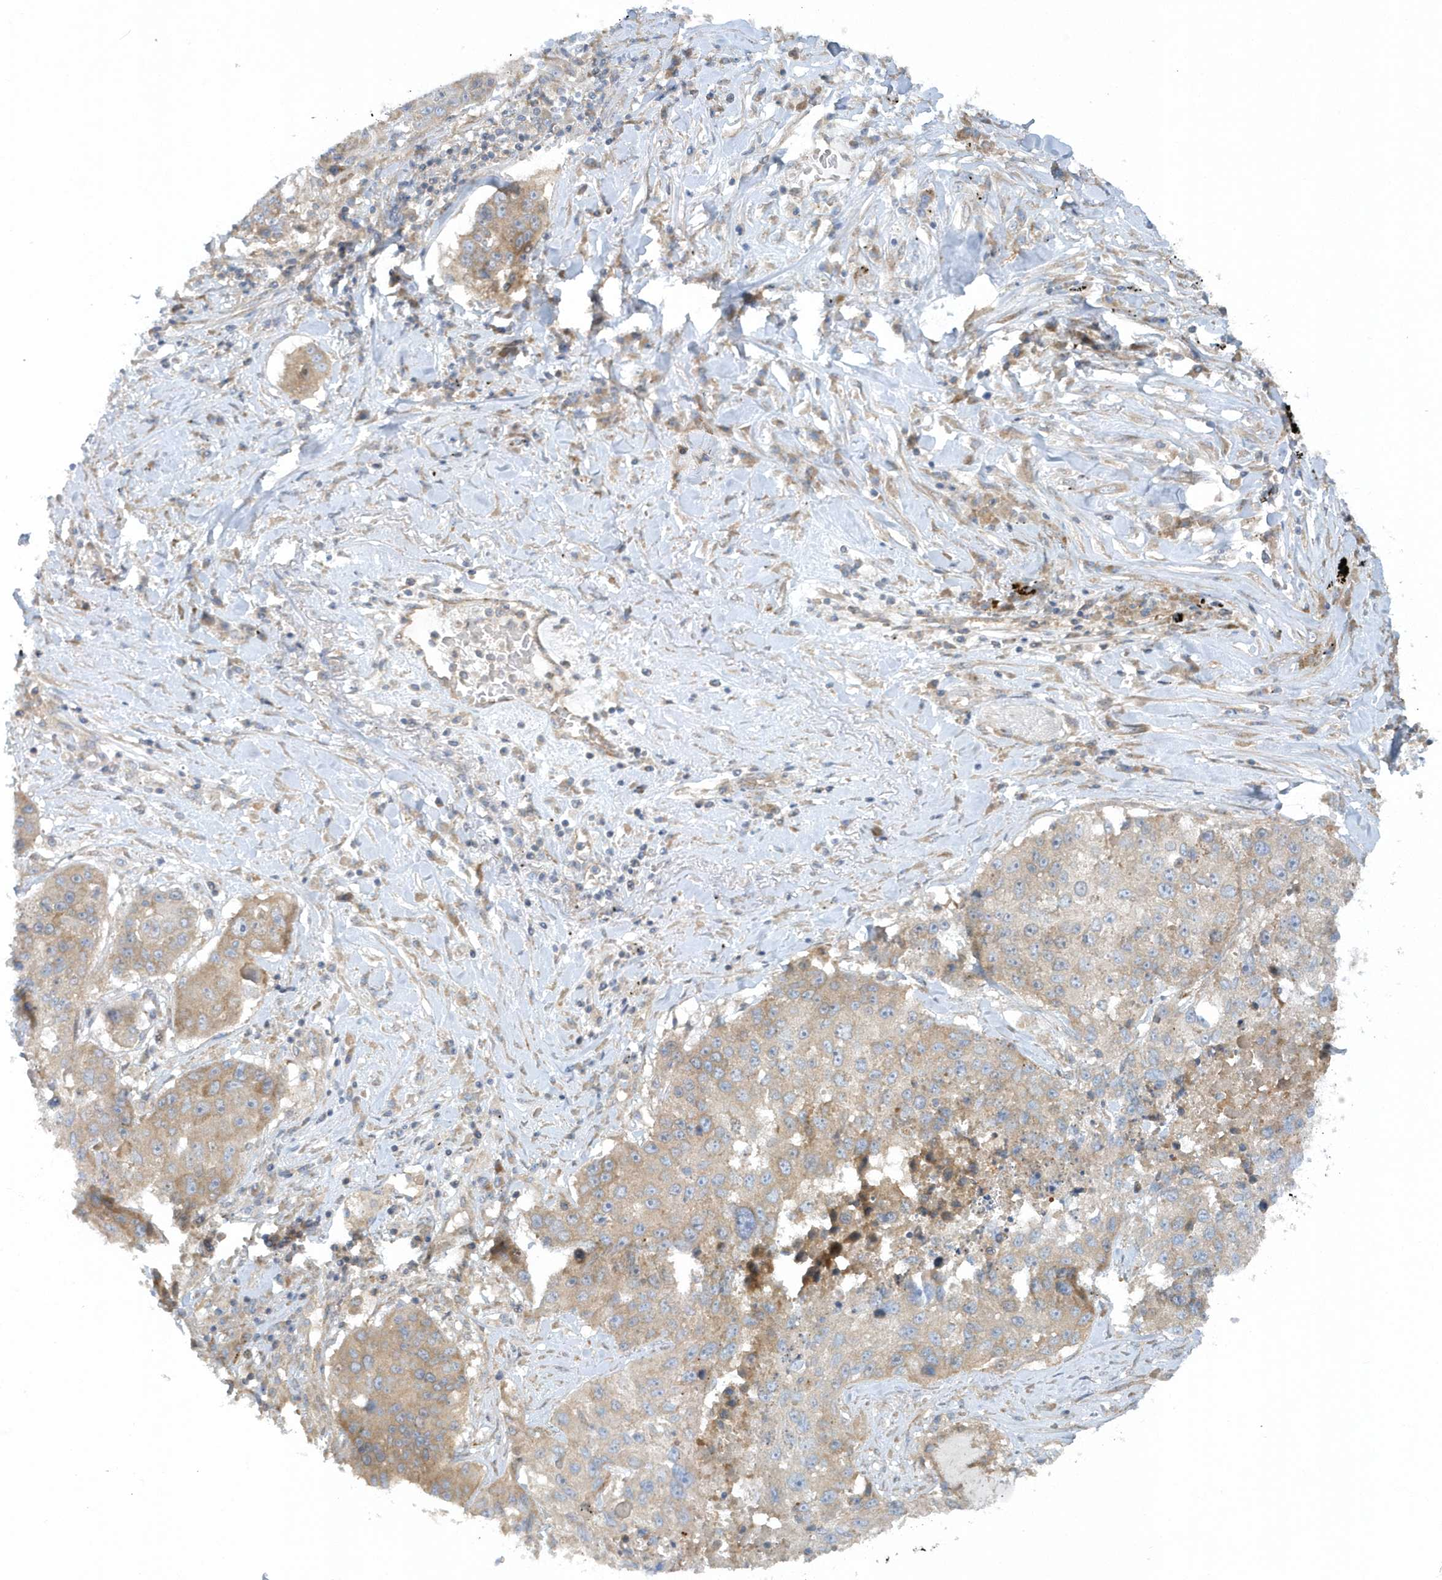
{"staining": {"intensity": "weak", "quantity": "25%-75%", "location": "cytoplasmic/membranous"}, "tissue": "lung cancer", "cell_type": "Tumor cells", "image_type": "cancer", "snomed": [{"axis": "morphology", "description": "Squamous cell carcinoma, NOS"}, {"axis": "topography", "description": "Lung"}], "caption": "Immunohistochemistry staining of squamous cell carcinoma (lung), which shows low levels of weak cytoplasmic/membranous positivity in about 25%-75% of tumor cells indicating weak cytoplasmic/membranous protein staining. The staining was performed using DAB (3,3'-diaminobenzidine) (brown) for protein detection and nuclei were counterstained in hematoxylin (blue).", "gene": "CNOT10", "patient": {"sex": "male", "age": 61}}